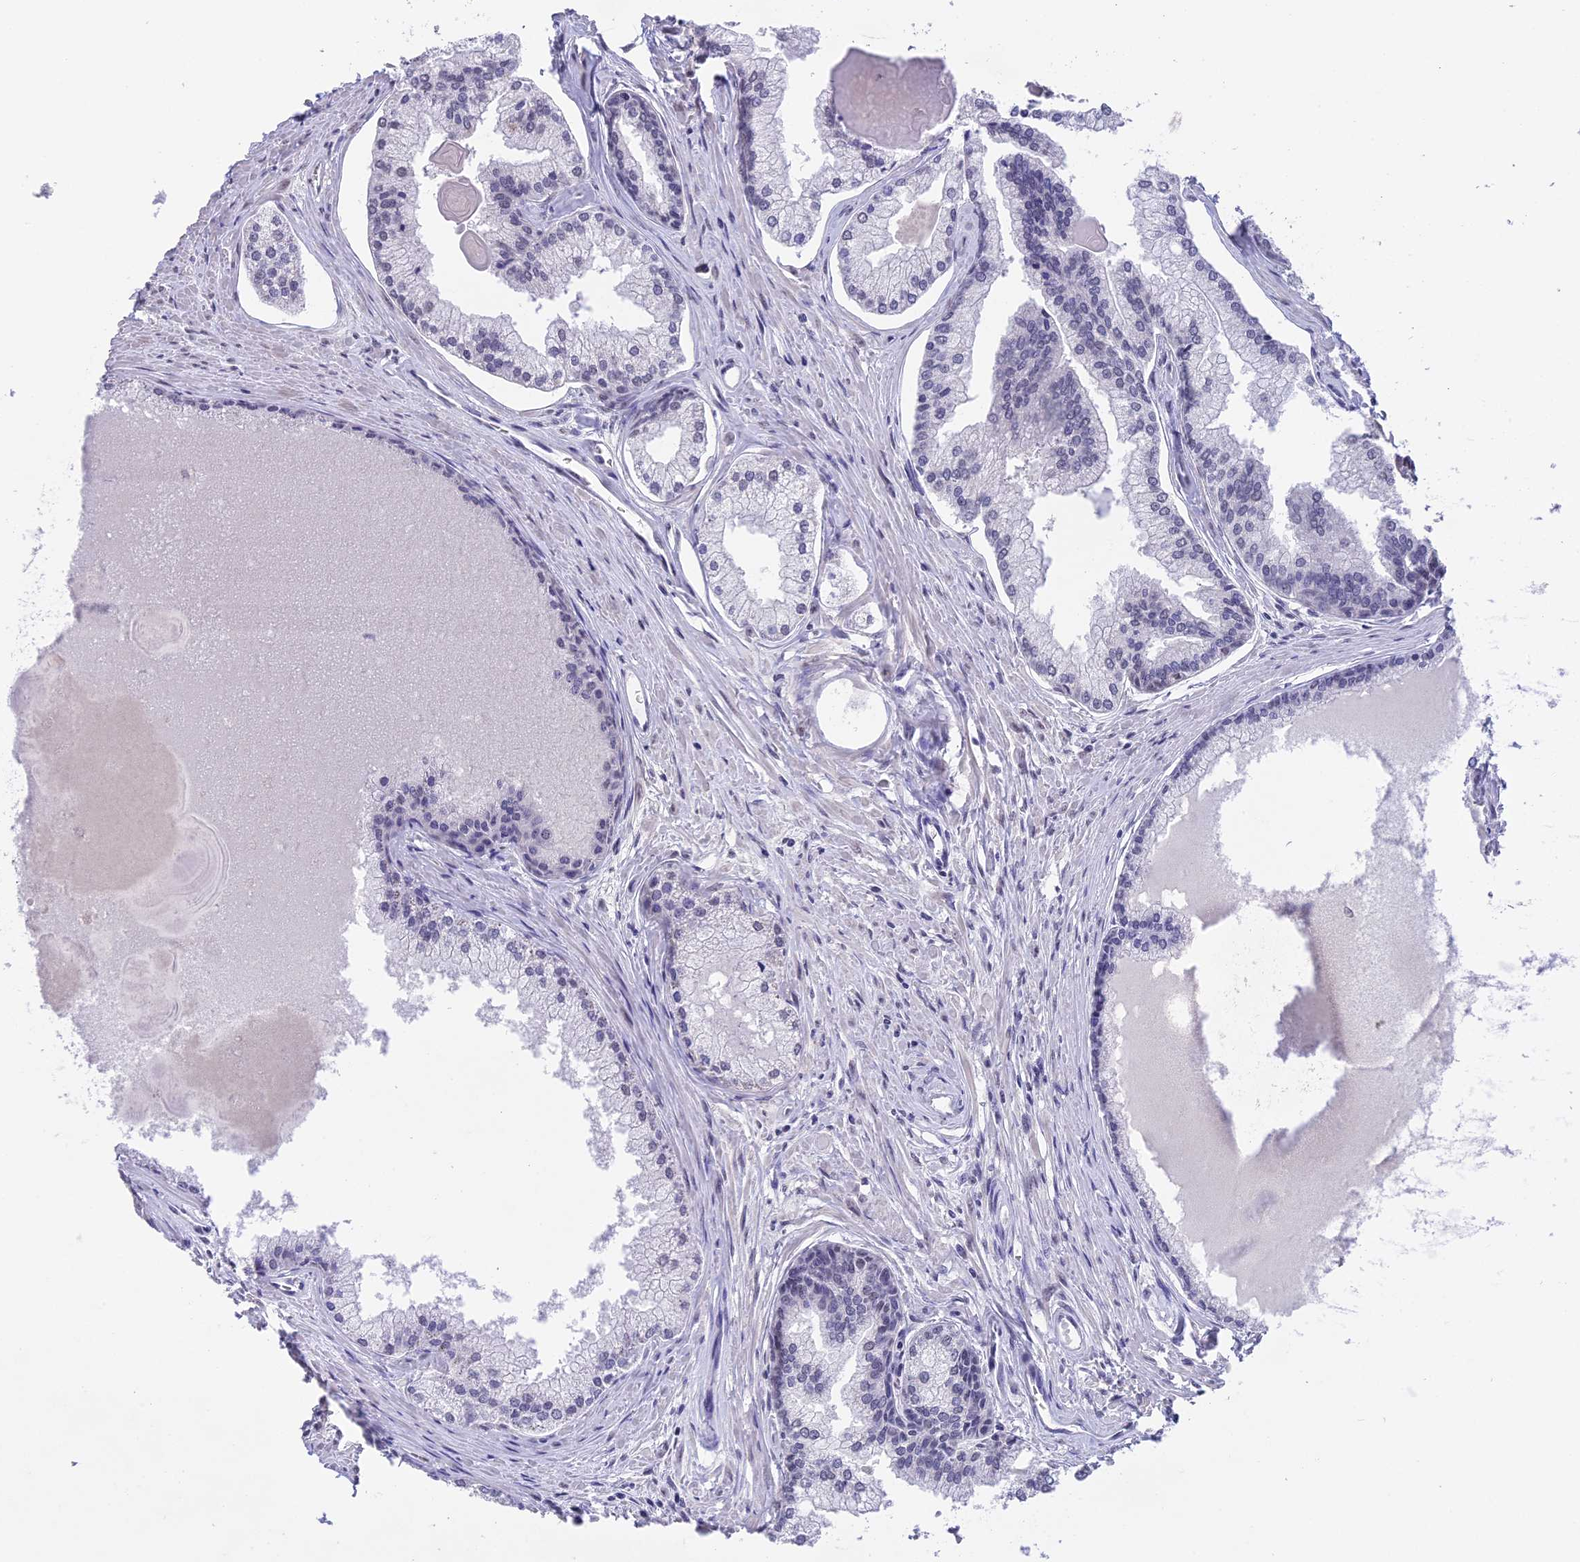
{"staining": {"intensity": "negative", "quantity": "none", "location": "none"}, "tissue": "prostate cancer", "cell_type": "Tumor cells", "image_type": "cancer", "snomed": [{"axis": "morphology", "description": "Adenocarcinoma, High grade"}, {"axis": "topography", "description": "Prostate"}], "caption": "A high-resolution histopathology image shows immunohistochemistry staining of high-grade adenocarcinoma (prostate), which shows no significant positivity in tumor cells.", "gene": "SETD2", "patient": {"sex": "male", "age": 68}}